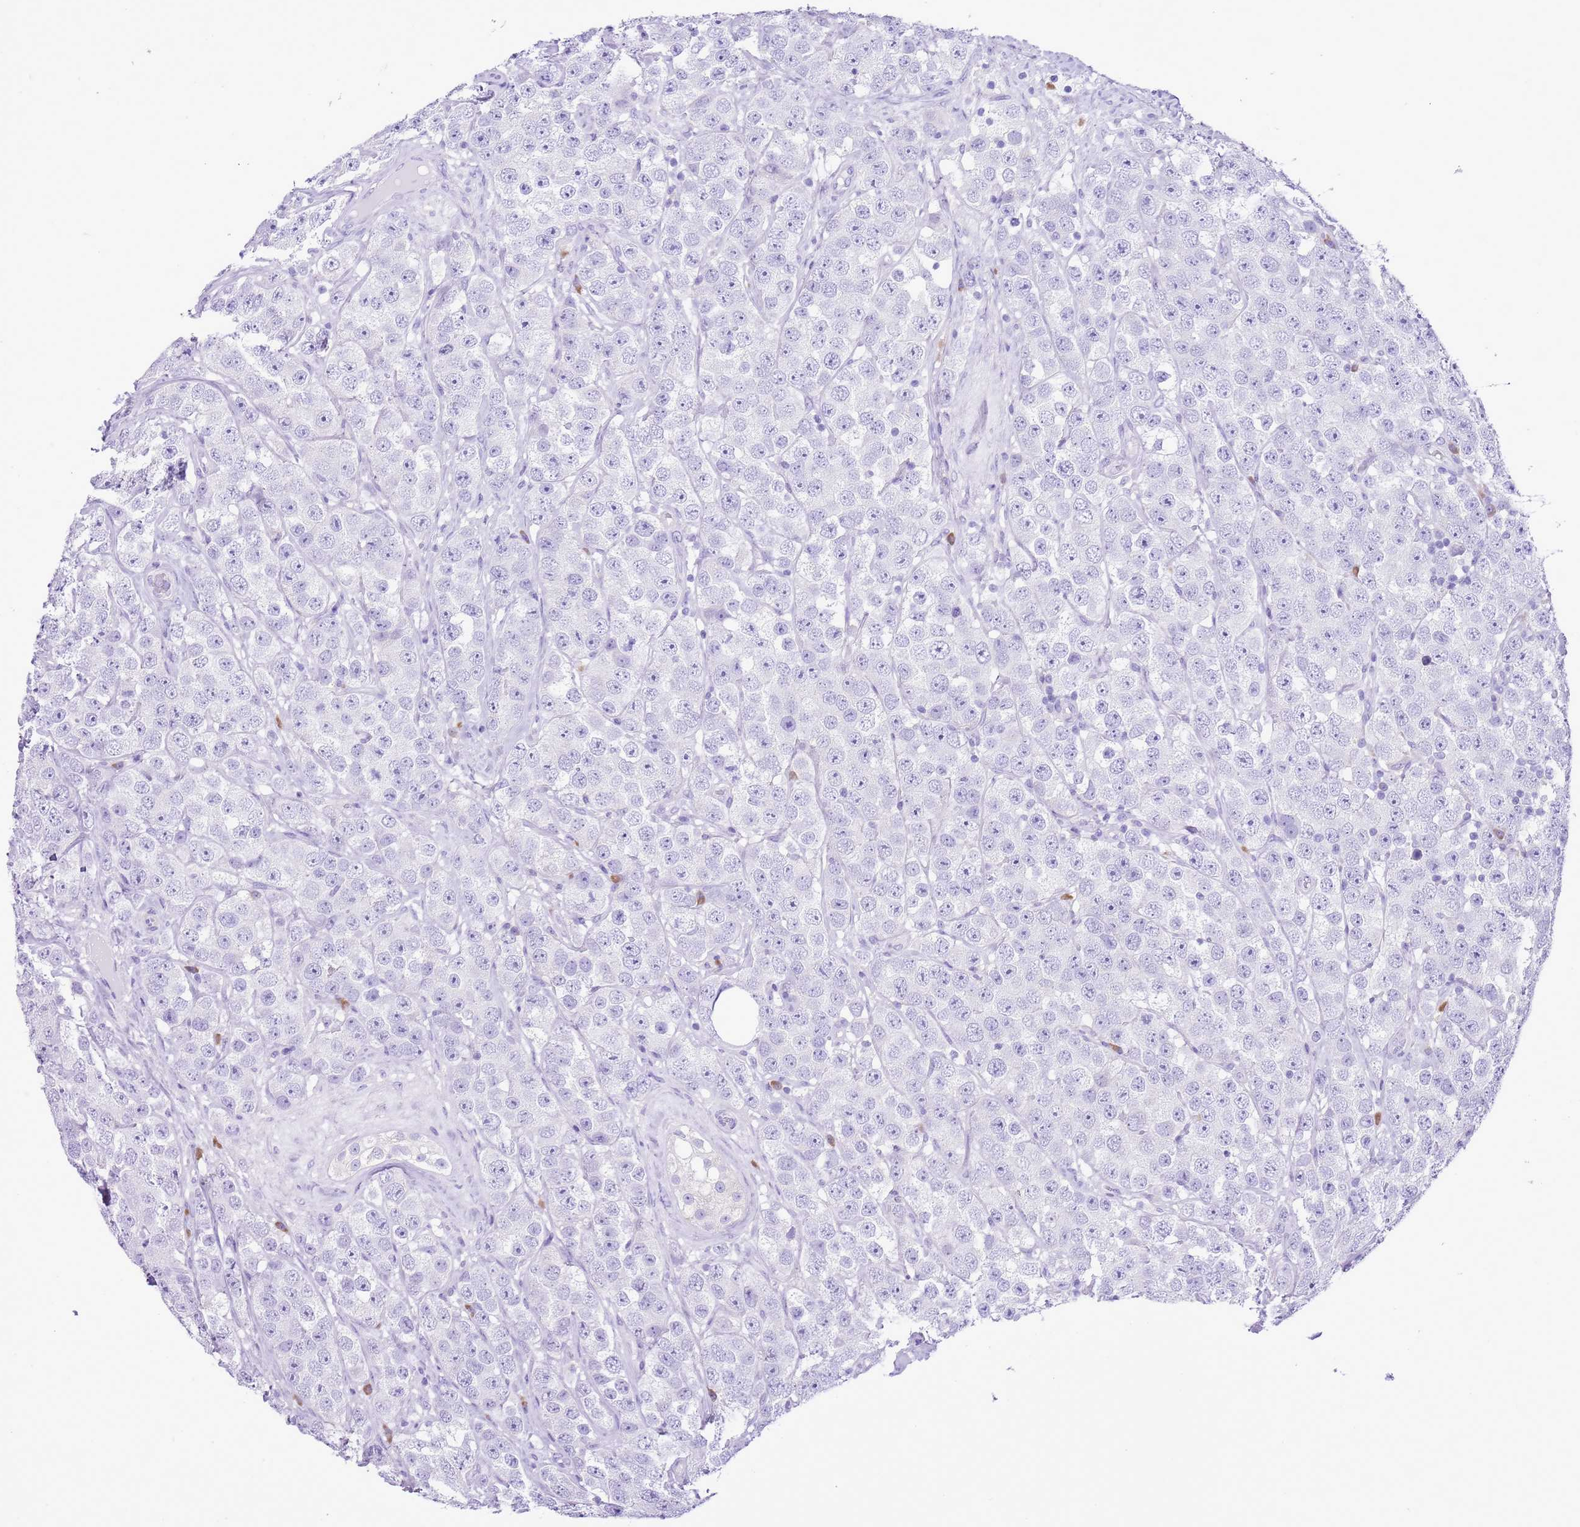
{"staining": {"intensity": "negative", "quantity": "none", "location": "none"}, "tissue": "testis cancer", "cell_type": "Tumor cells", "image_type": "cancer", "snomed": [{"axis": "morphology", "description": "Seminoma, NOS"}, {"axis": "topography", "description": "Testis"}], "caption": "The image demonstrates no significant staining in tumor cells of seminoma (testis).", "gene": "AAR2", "patient": {"sex": "male", "age": 28}}